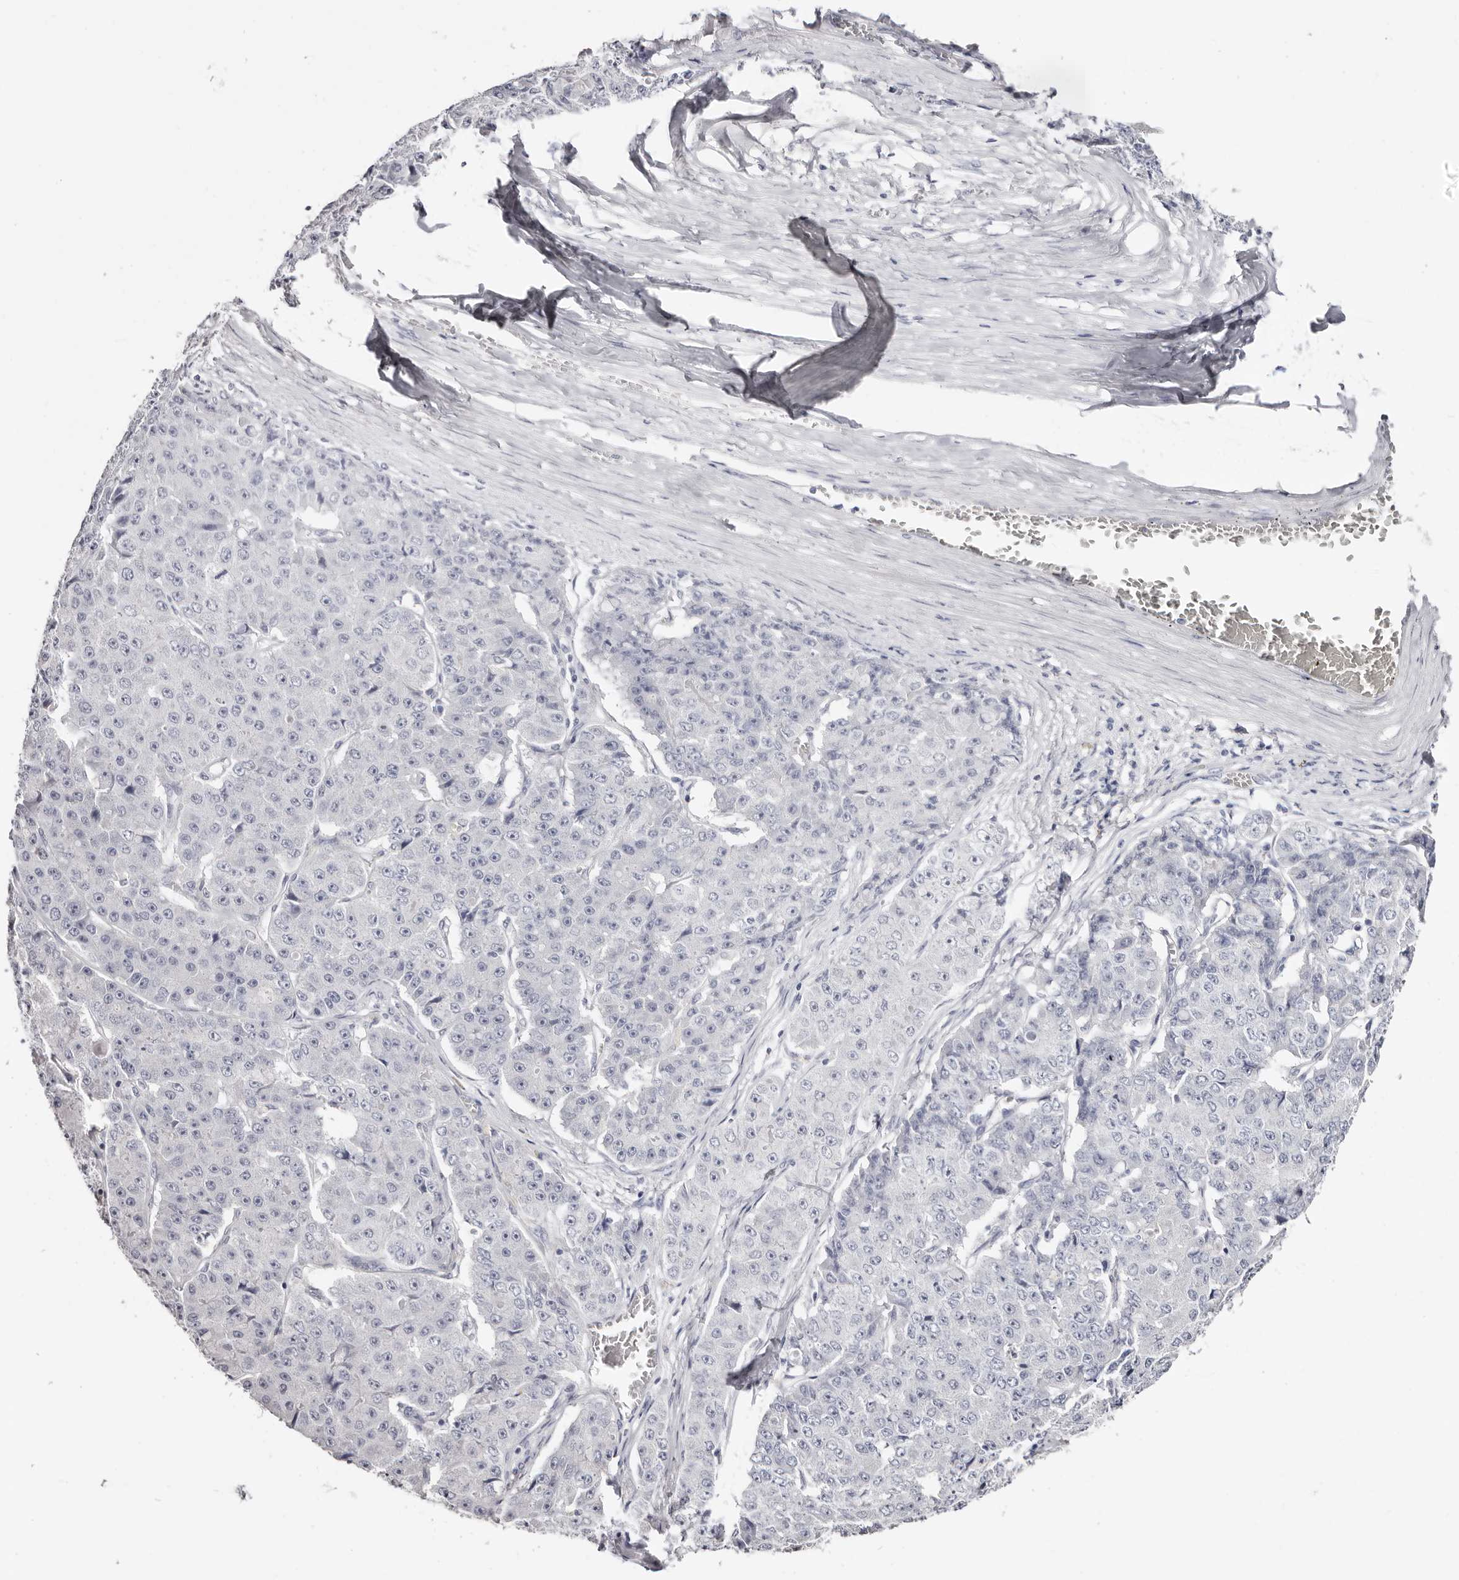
{"staining": {"intensity": "negative", "quantity": "none", "location": "none"}, "tissue": "pancreatic cancer", "cell_type": "Tumor cells", "image_type": "cancer", "snomed": [{"axis": "morphology", "description": "Adenocarcinoma, NOS"}, {"axis": "topography", "description": "Pancreas"}], "caption": "Photomicrograph shows no protein expression in tumor cells of pancreatic cancer tissue.", "gene": "AKNAD1", "patient": {"sex": "male", "age": 50}}